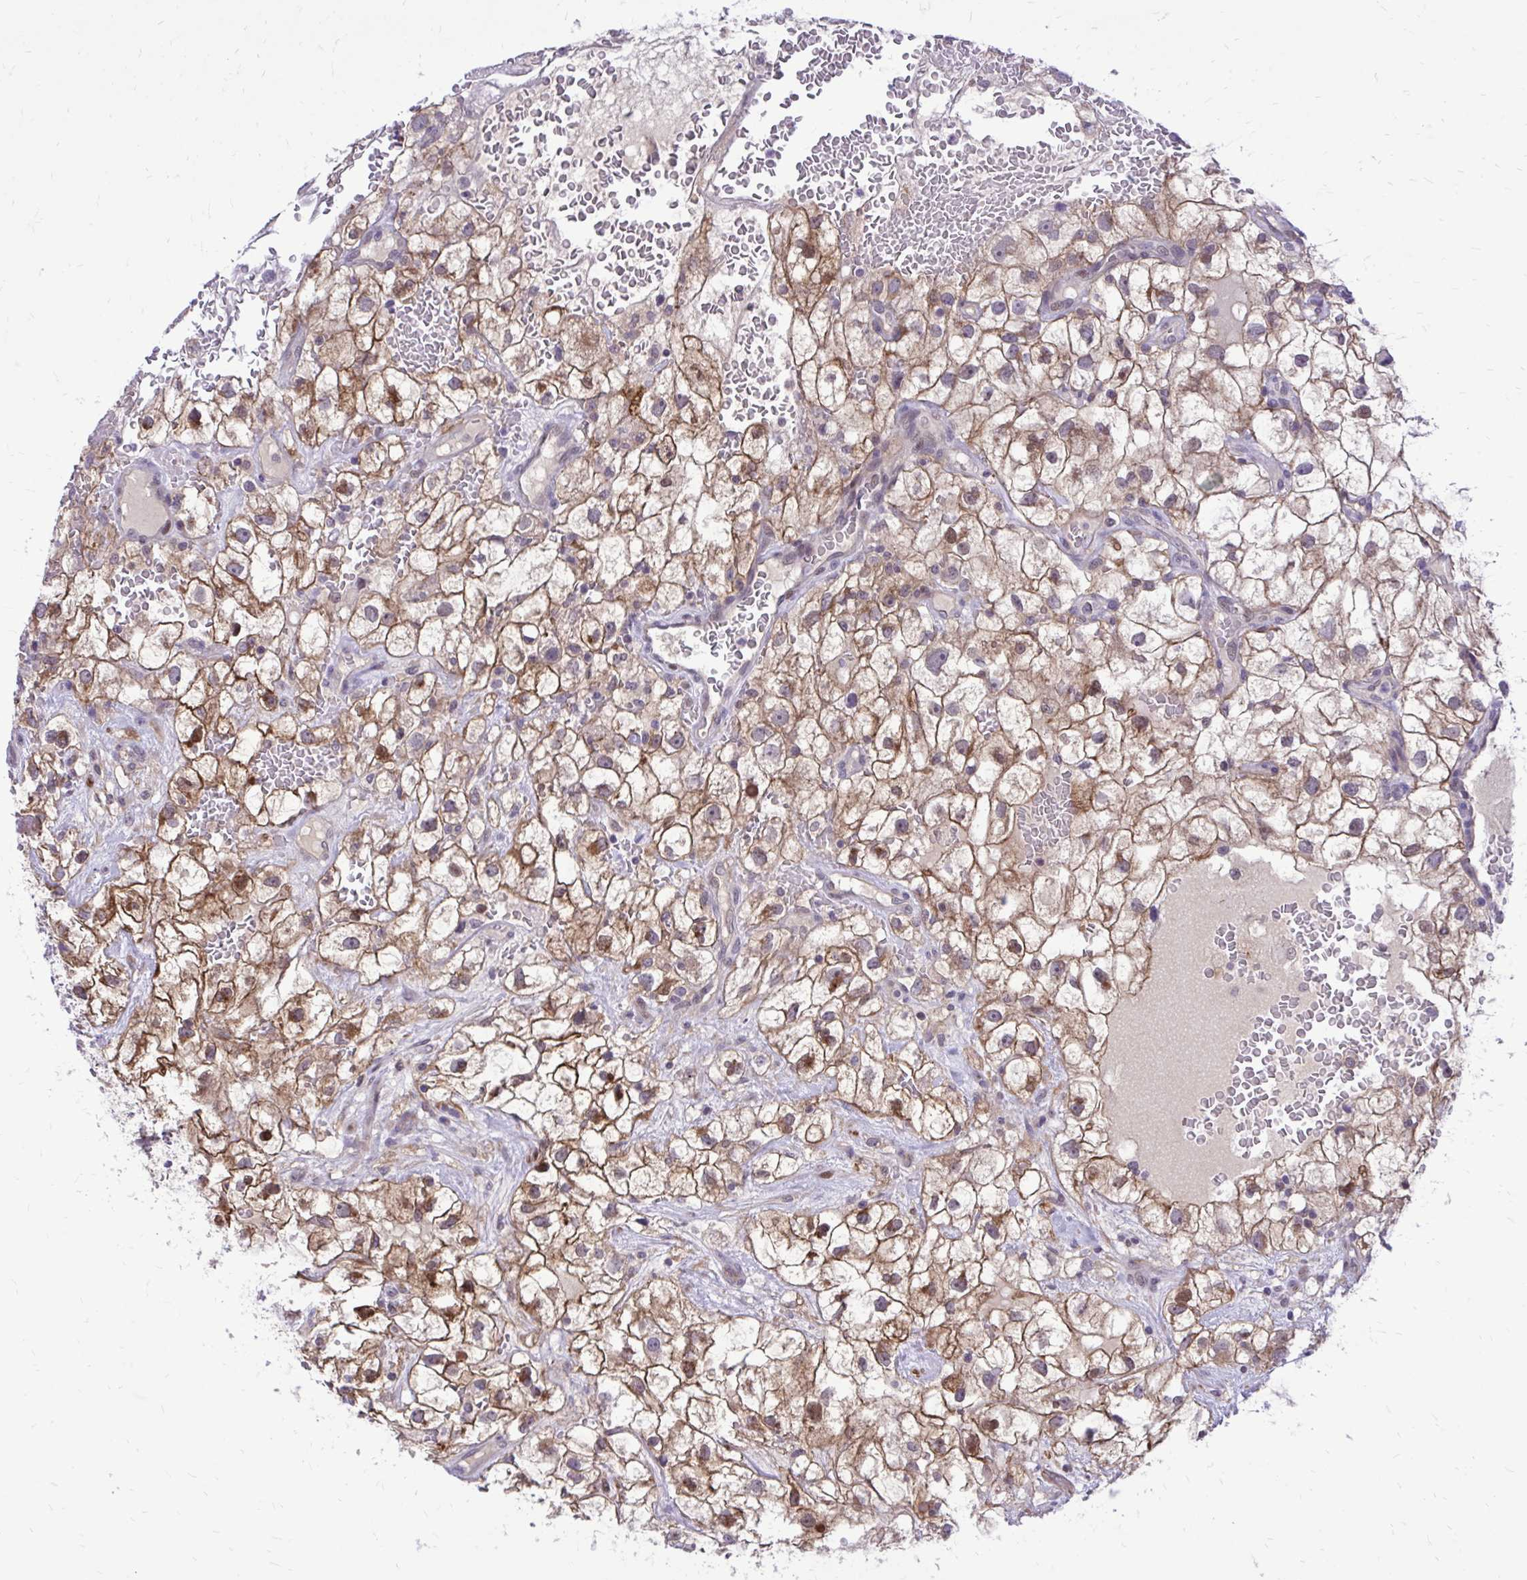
{"staining": {"intensity": "moderate", "quantity": "25%-75%", "location": "cytoplasmic/membranous"}, "tissue": "renal cancer", "cell_type": "Tumor cells", "image_type": "cancer", "snomed": [{"axis": "morphology", "description": "Adenocarcinoma, NOS"}, {"axis": "topography", "description": "Kidney"}], "caption": "The immunohistochemical stain highlights moderate cytoplasmic/membranous positivity in tumor cells of renal cancer tissue.", "gene": "ZBTB25", "patient": {"sex": "male", "age": 59}}